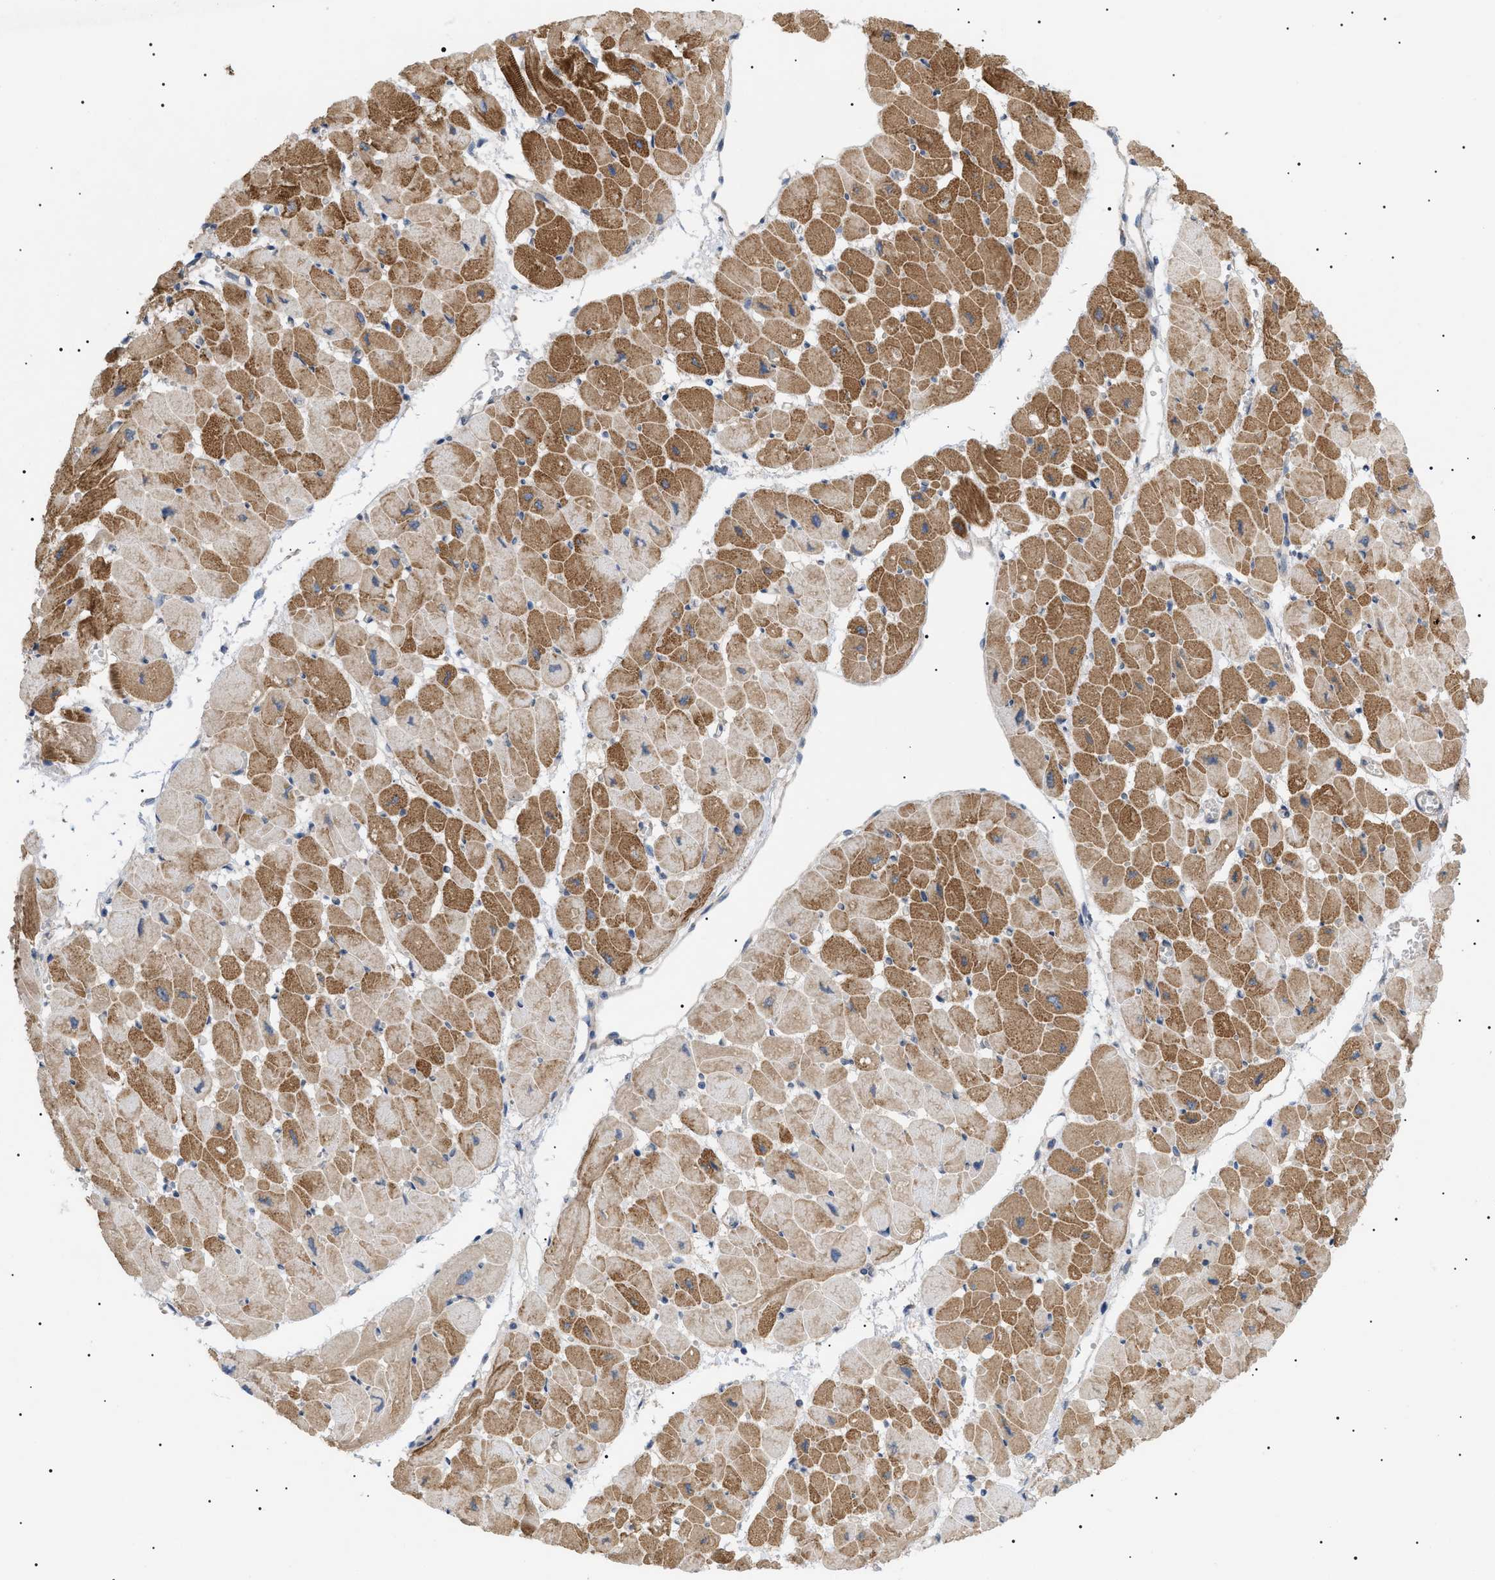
{"staining": {"intensity": "moderate", "quantity": ">75%", "location": "cytoplasmic/membranous"}, "tissue": "heart muscle", "cell_type": "Cardiomyocytes", "image_type": "normal", "snomed": [{"axis": "morphology", "description": "Normal tissue, NOS"}, {"axis": "topography", "description": "Heart"}], "caption": "Immunohistochemistry of normal human heart muscle displays medium levels of moderate cytoplasmic/membranous staining in about >75% of cardiomyocytes. The staining was performed using DAB (3,3'-diaminobenzidine), with brown indicating positive protein expression. Nuclei are stained blue with hematoxylin.", "gene": "IRS2", "patient": {"sex": "female", "age": 54}}